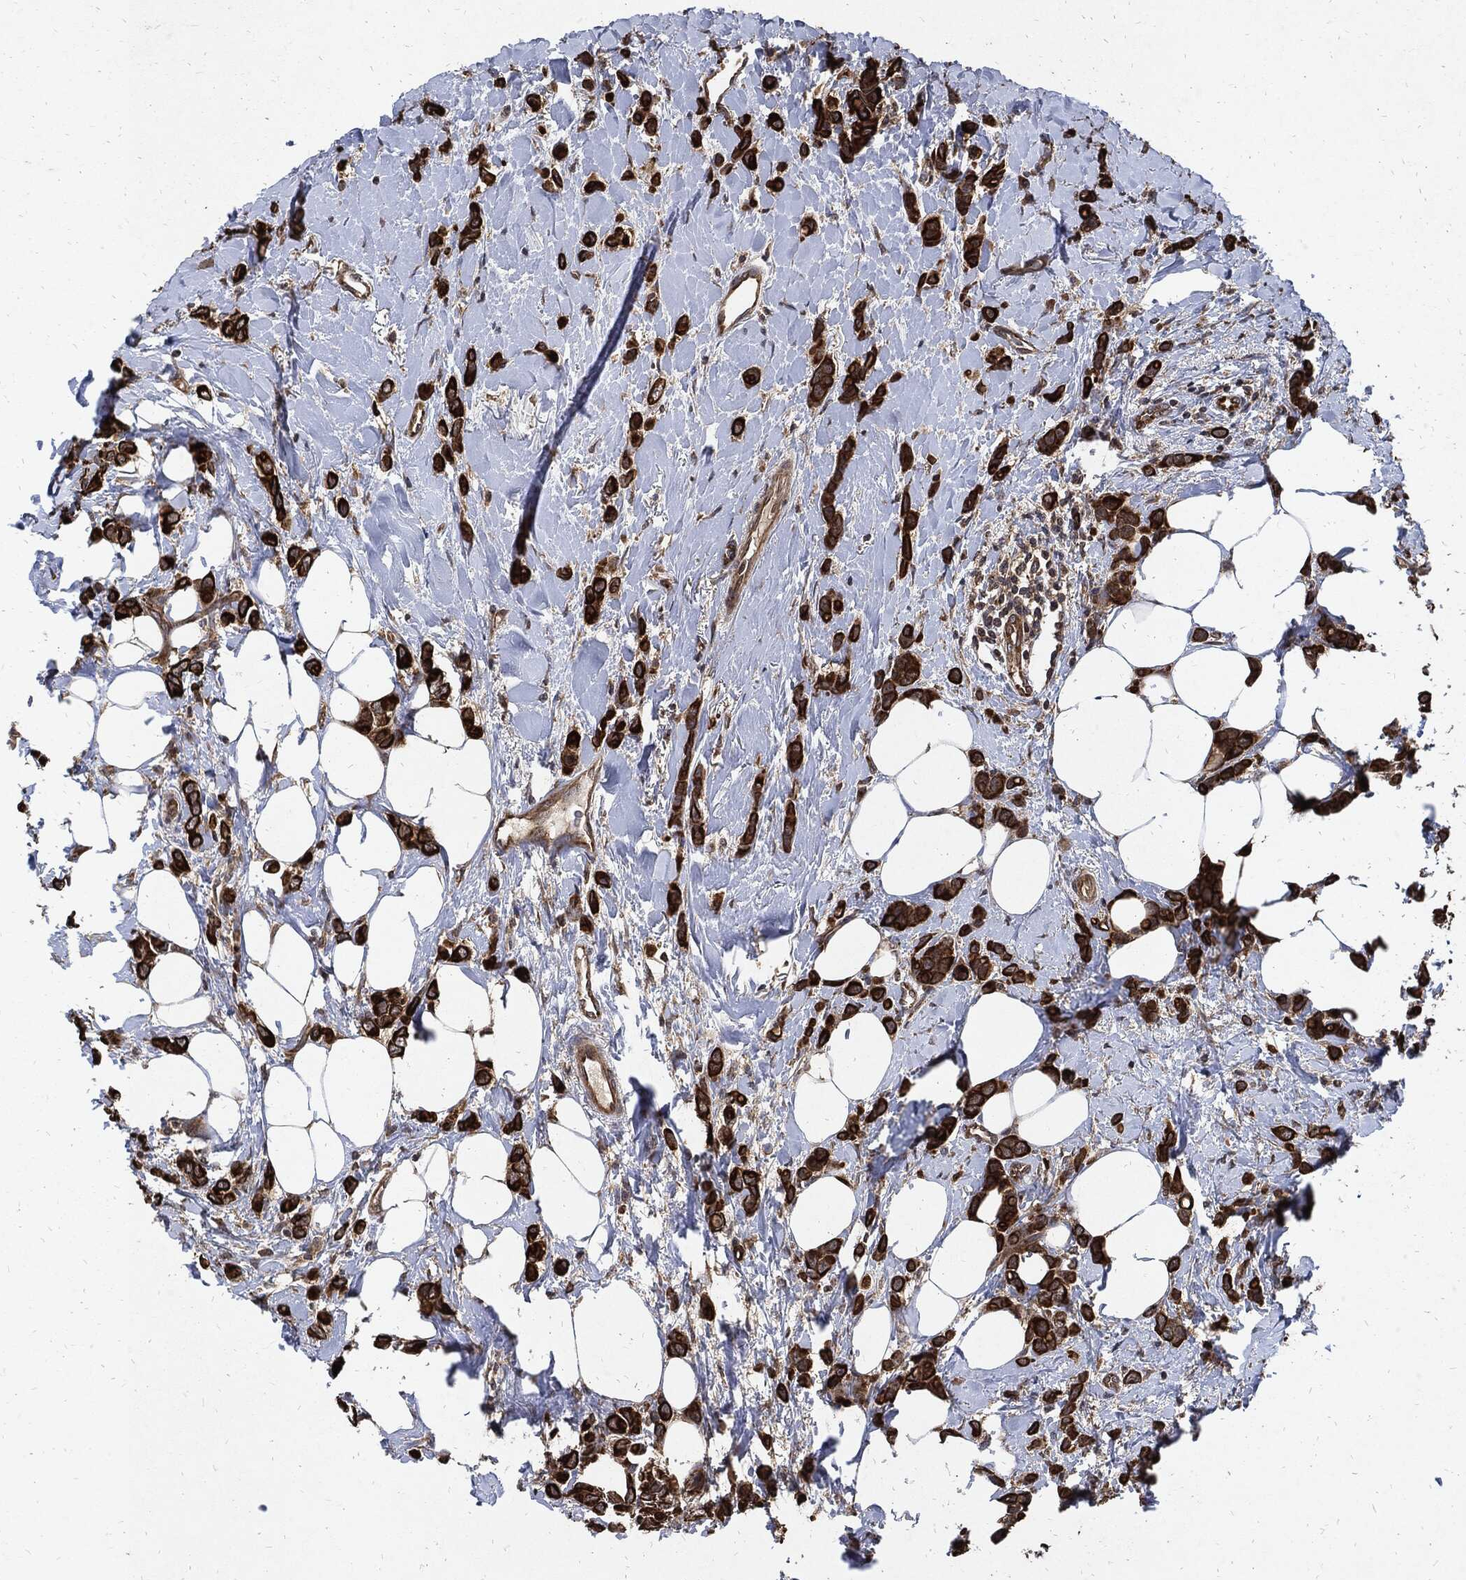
{"staining": {"intensity": "strong", "quantity": ">75%", "location": "cytoplasmic/membranous"}, "tissue": "breast cancer", "cell_type": "Tumor cells", "image_type": "cancer", "snomed": [{"axis": "morphology", "description": "Lobular carcinoma"}, {"axis": "topography", "description": "Breast"}], "caption": "Immunohistochemistry (IHC) histopathology image of breast cancer (lobular carcinoma) stained for a protein (brown), which reveals high levels of strong cytoplasmic/membranous positivity in about >75% of tumor cells.", "gene": "DCTN1", "patient": {"sex": "female", "age": 66}}